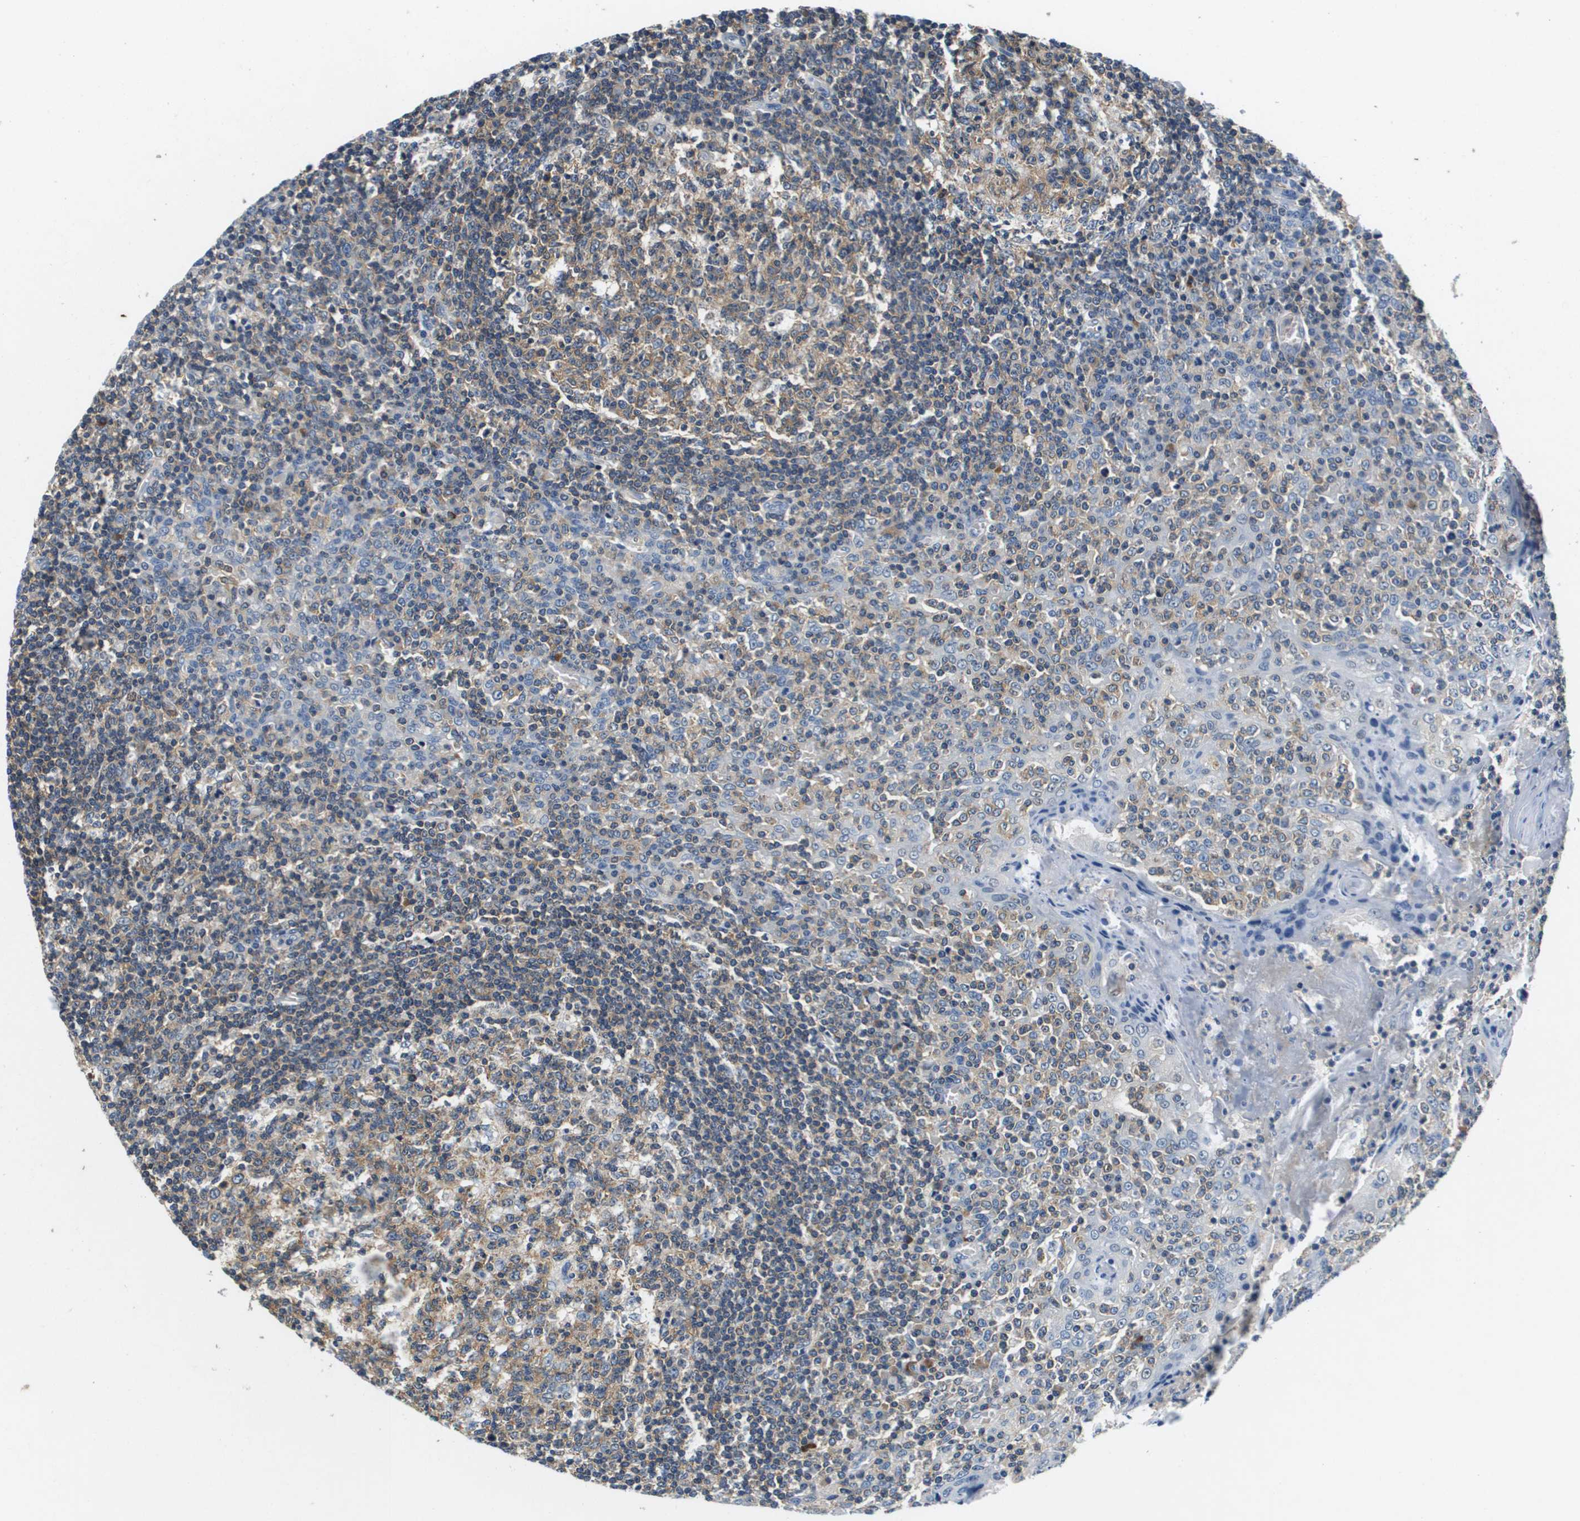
{"staining": {"intensity": "weak", "quantity": ">75%", "location": "cytoplasmic/membranous"}, "tissue": "tonsil", "cell_type": "Germinal center cells", "image_type": "normal", "snomed": [{"axis": "morphology", "description": "Normal tissue, NOS"}, {"axis": "topography", "description": "Tonsil"}], "caption": "DAB (3,3'-diaminobenzidine) immunohistochemical staining of normal tonsil exhibits weak cytoplasmic/membranous protein positivity in about >75% of germinal center cells.", "gene": "KCNQ5", "patient": {"sex": "female", "age": 19}}